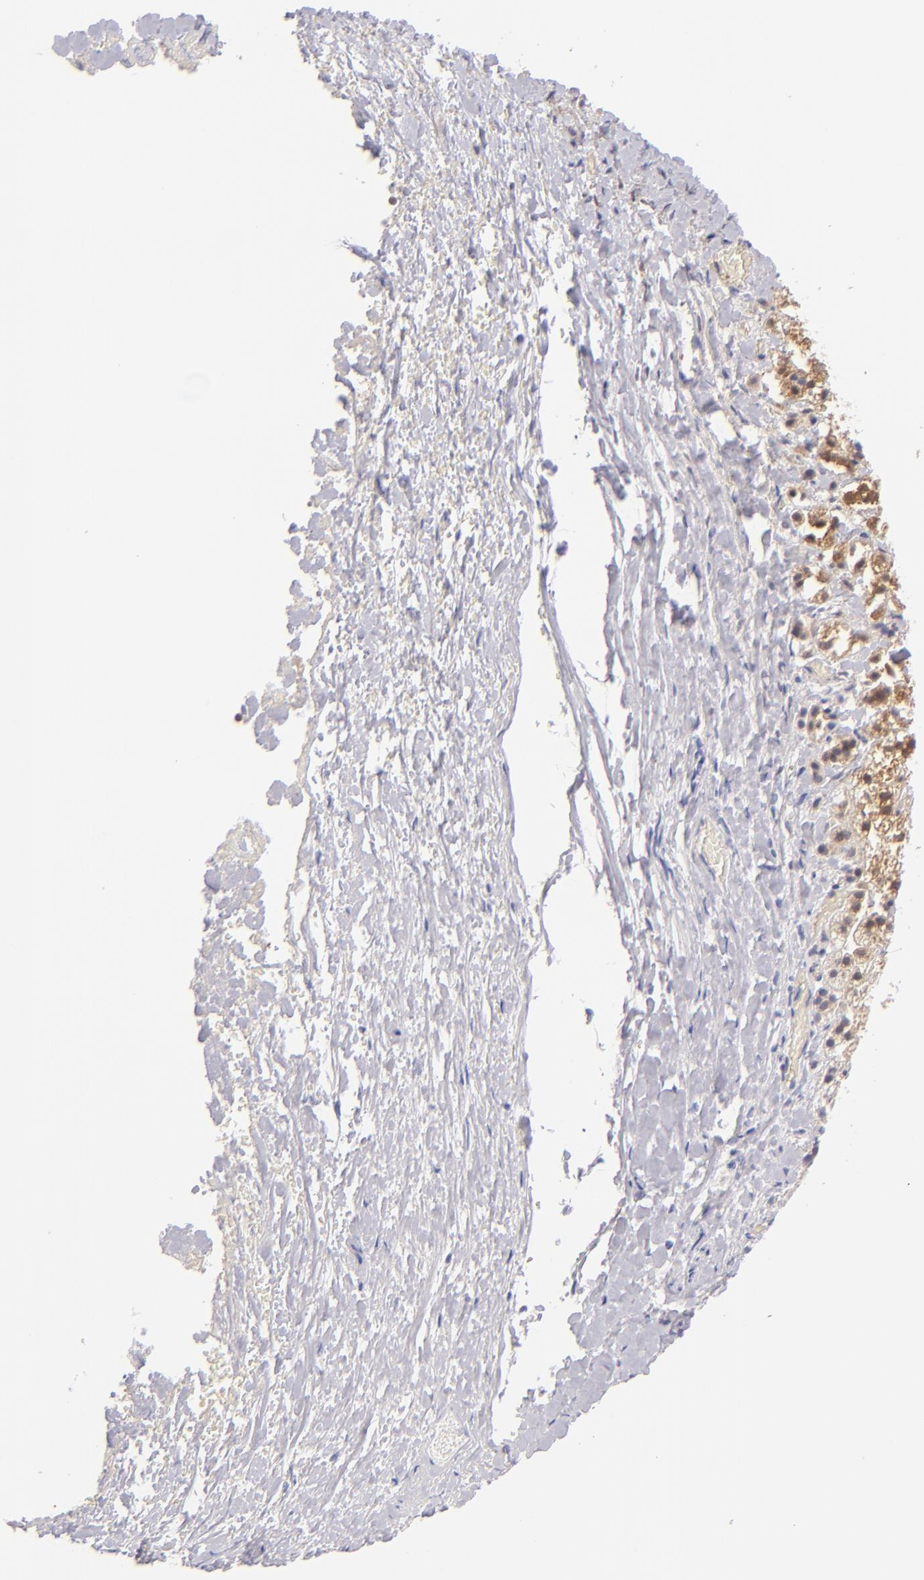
{"staining": {"intensity": "strong", "quantity": "25%-75%", "location": "cytoplasmic/membranous"}, "tissue": "adrenal gland", "cell_type": "Glandular cells", "image_type": "normal", "snomed": [{"axis": "morphology", "description": "Normal tissue, NOS"}, {"axis": "topography", "description": "Adrenal gland"}], "caption": "Glandular cells show strong cytoplasmic/membranous staining in about 25%-75% of cells in benign adrenal gland. The protein of interest is stained brown, and the nuclei are stained in blue (DAB (3,3'-diaminobenzidine) IHC with brightfield microscopy, high magnification).", "gene": "PTPN13", "patient": {"sex": "female", "age": 44}}